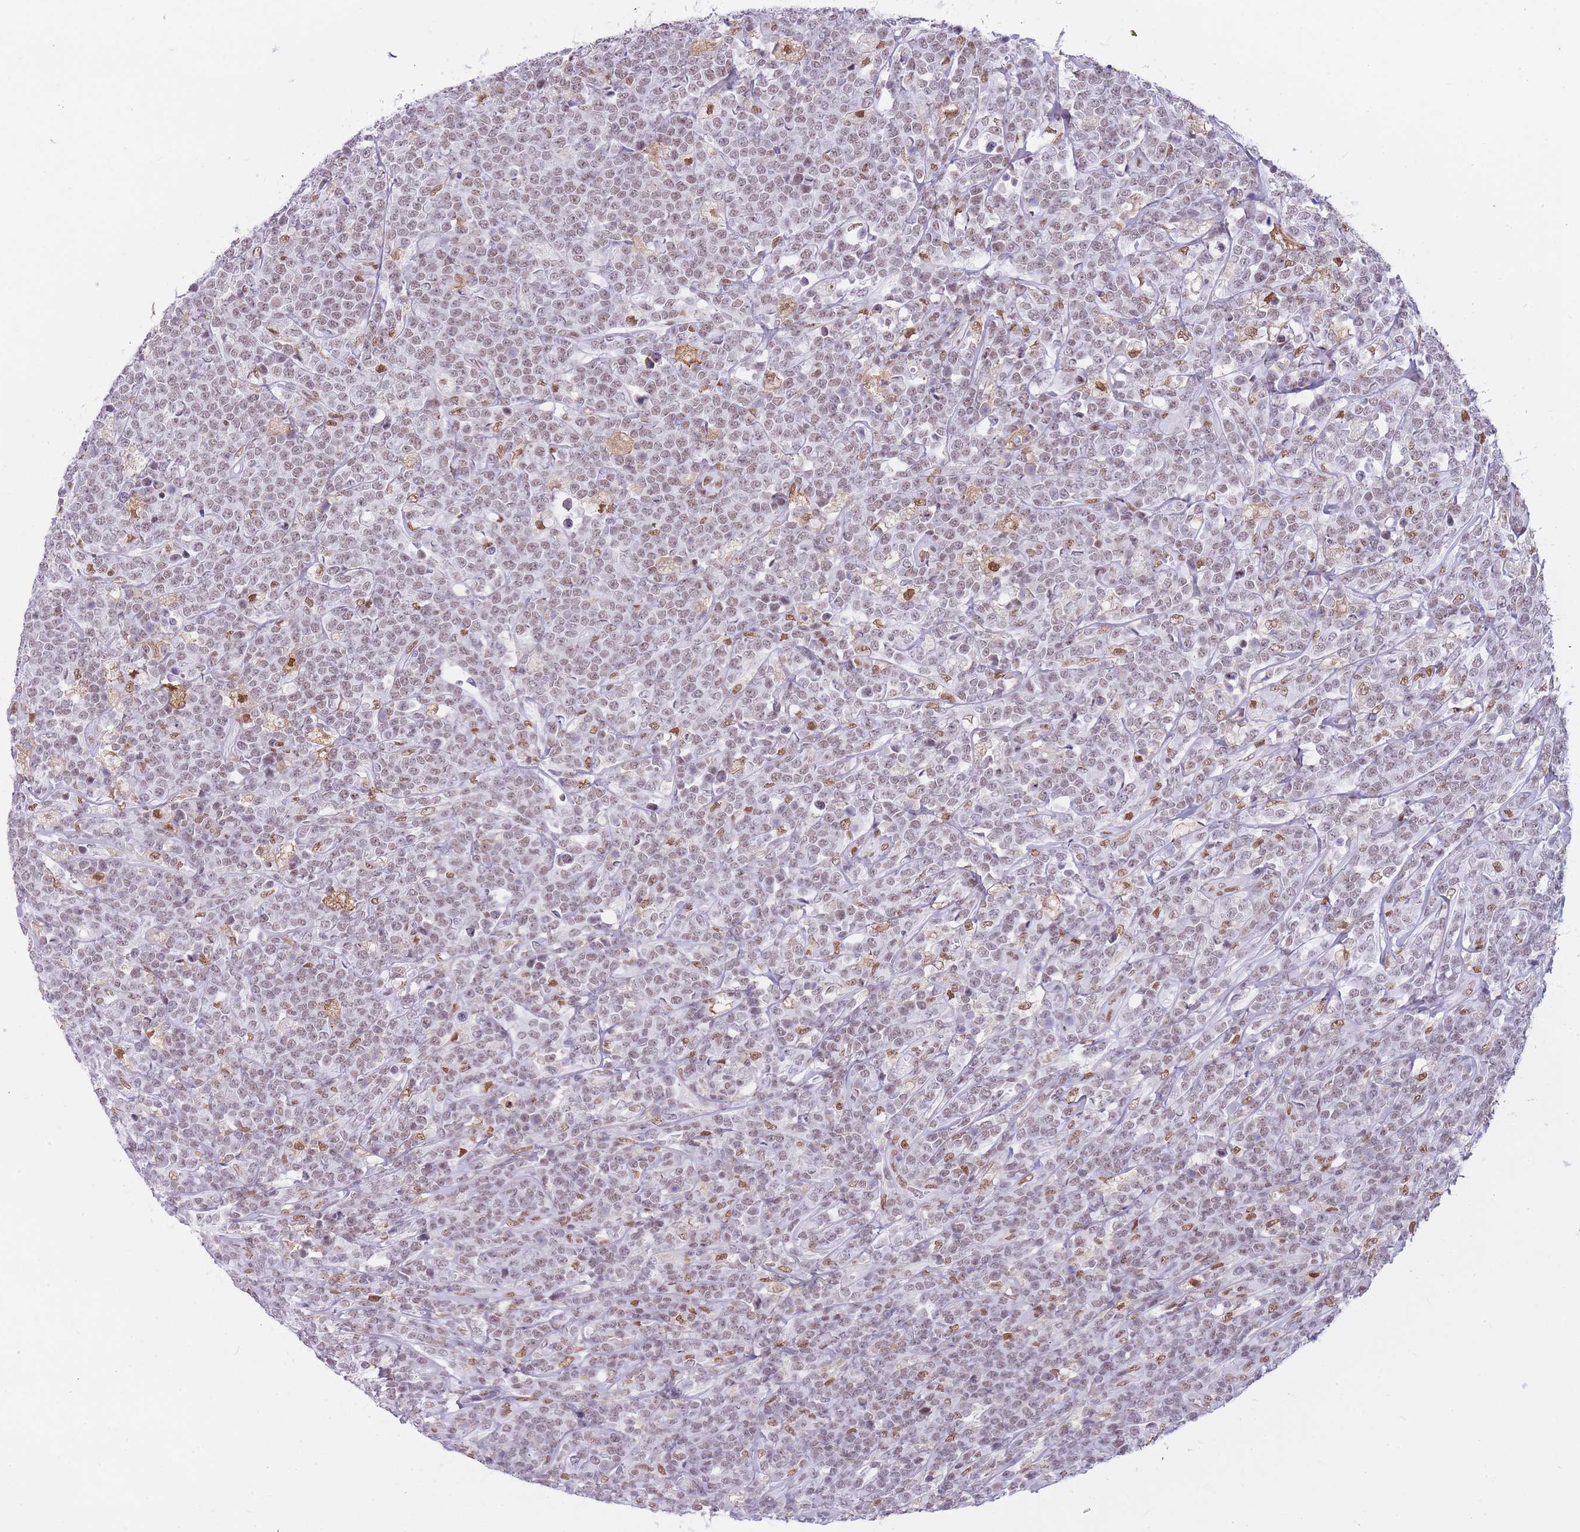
{"staining": {"intensity": "moderate", "quantity": "25%-75%", "location": "nuclear"}, "tissue": "lymphoma", "cell_type": "Tumor cells", "image_type": "cancer", "snomed": [{"axis": "morphology", "description": "Malignant lymphoma, non-Hodgkin's type, High grade"}, {"axis": "topography", "description": "Small intestine"}], "caption": "Tumor cells demonstrate medium levels of moderate nuclear staining in about 25%-75% of cells in lymphoma. (Brightfield microscopy of DAB IHC at high magnification).", "gene": "HNRNPUL1", "patient": {"sex": "male", "age": 8}}